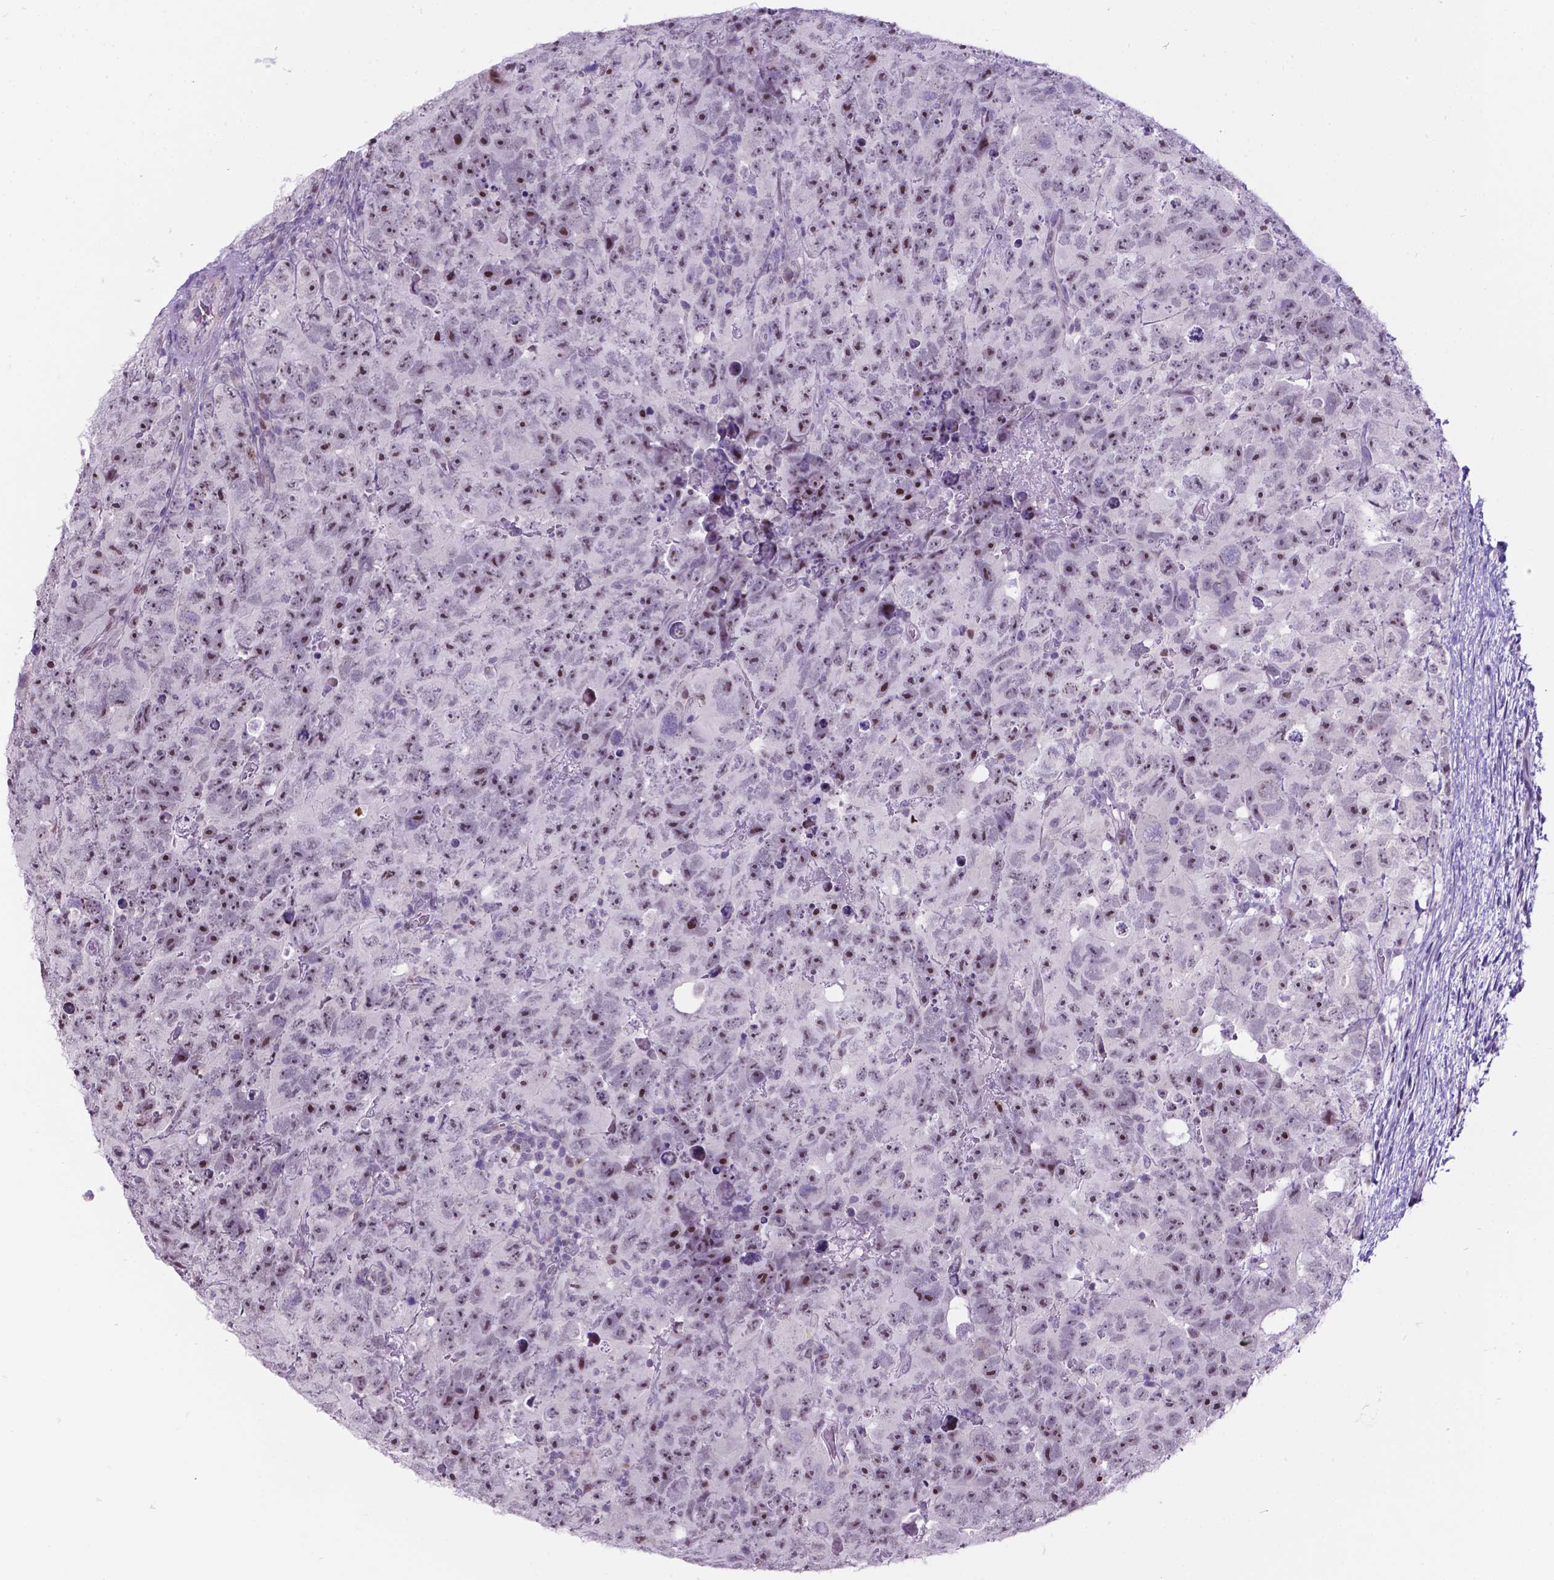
{"staining": {"intensity": "strong", "quantity": "25%-75%", "location": "nuclear"}, "tissue": "testis cancer", "cell_type": "Tumor cells", "image_type": "cancer", "snomed": [{"axis": "morphology", "description": "Carcinoma, Embryonal, NOS"}, {"axis": "topography", "description": "Testis"}], "caption": "Immunohistochemistry (IHC) (DAB) staining of human embryonal carcinoma (testis) displays strong nuclear protein positivity in approximately 25%-75% of tumor cells.", "gene": "DPF3", "patient": {"sex": "male", "age": 24}}